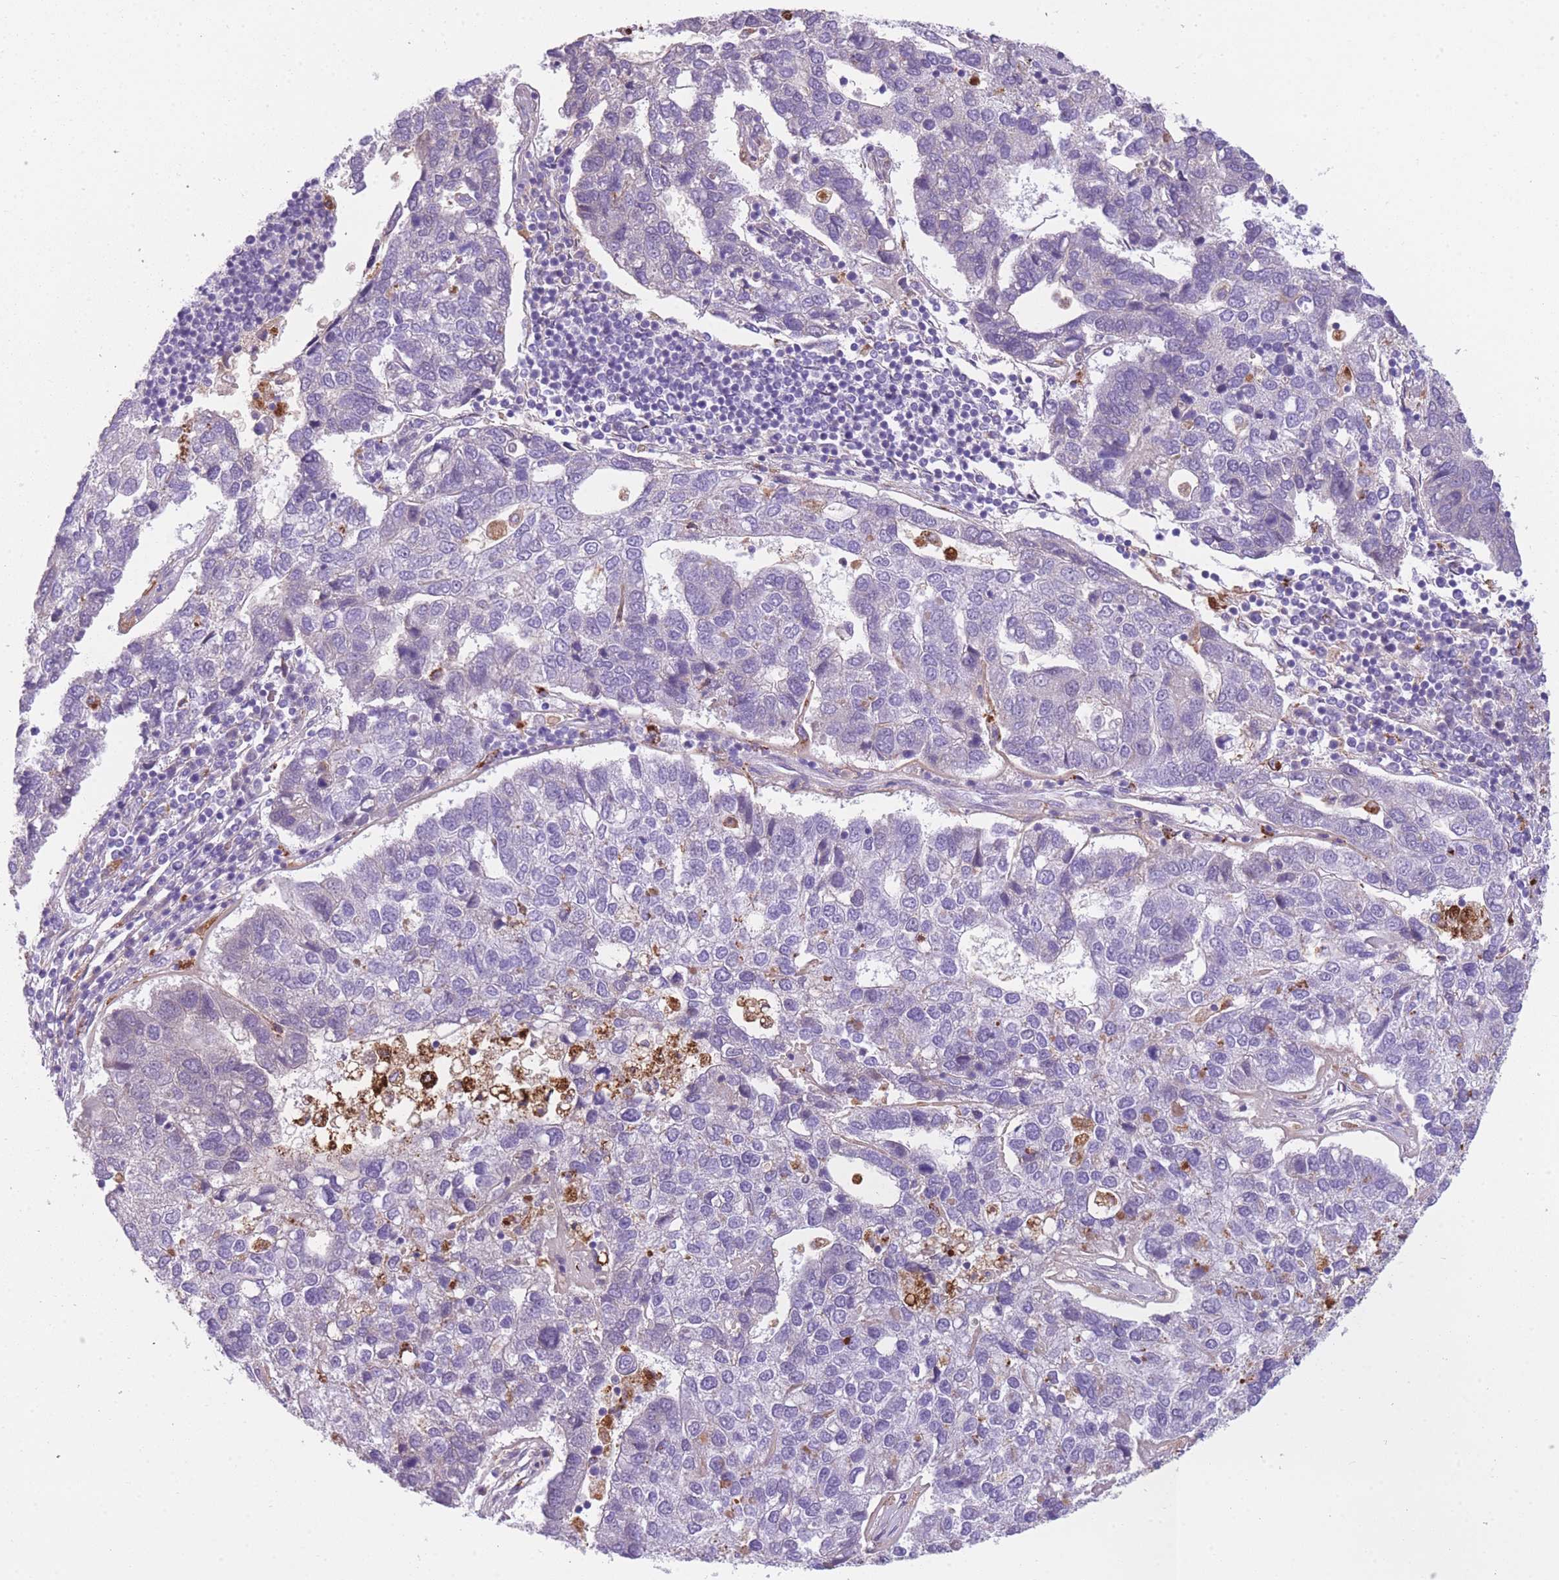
{"staining": {"intensity": "negative", "quantity": "none", "location": "none"}, "tissue": "pancreatic cancer", "cell_type": "Tumor cells", "image_type": "cancer", "snomed": [{"axis": "morphology", "description": "Adenocarcinoma, NOS"}, {"axis": "topography", "description": "Pancreas"}], "caption": "Photomicrograph shows no significant protein expression in tumor cells of pancreatic cancer (adenocarcinoma).", "gene": "GNAT1", "patient": {"sex": "female", "age": 61}}